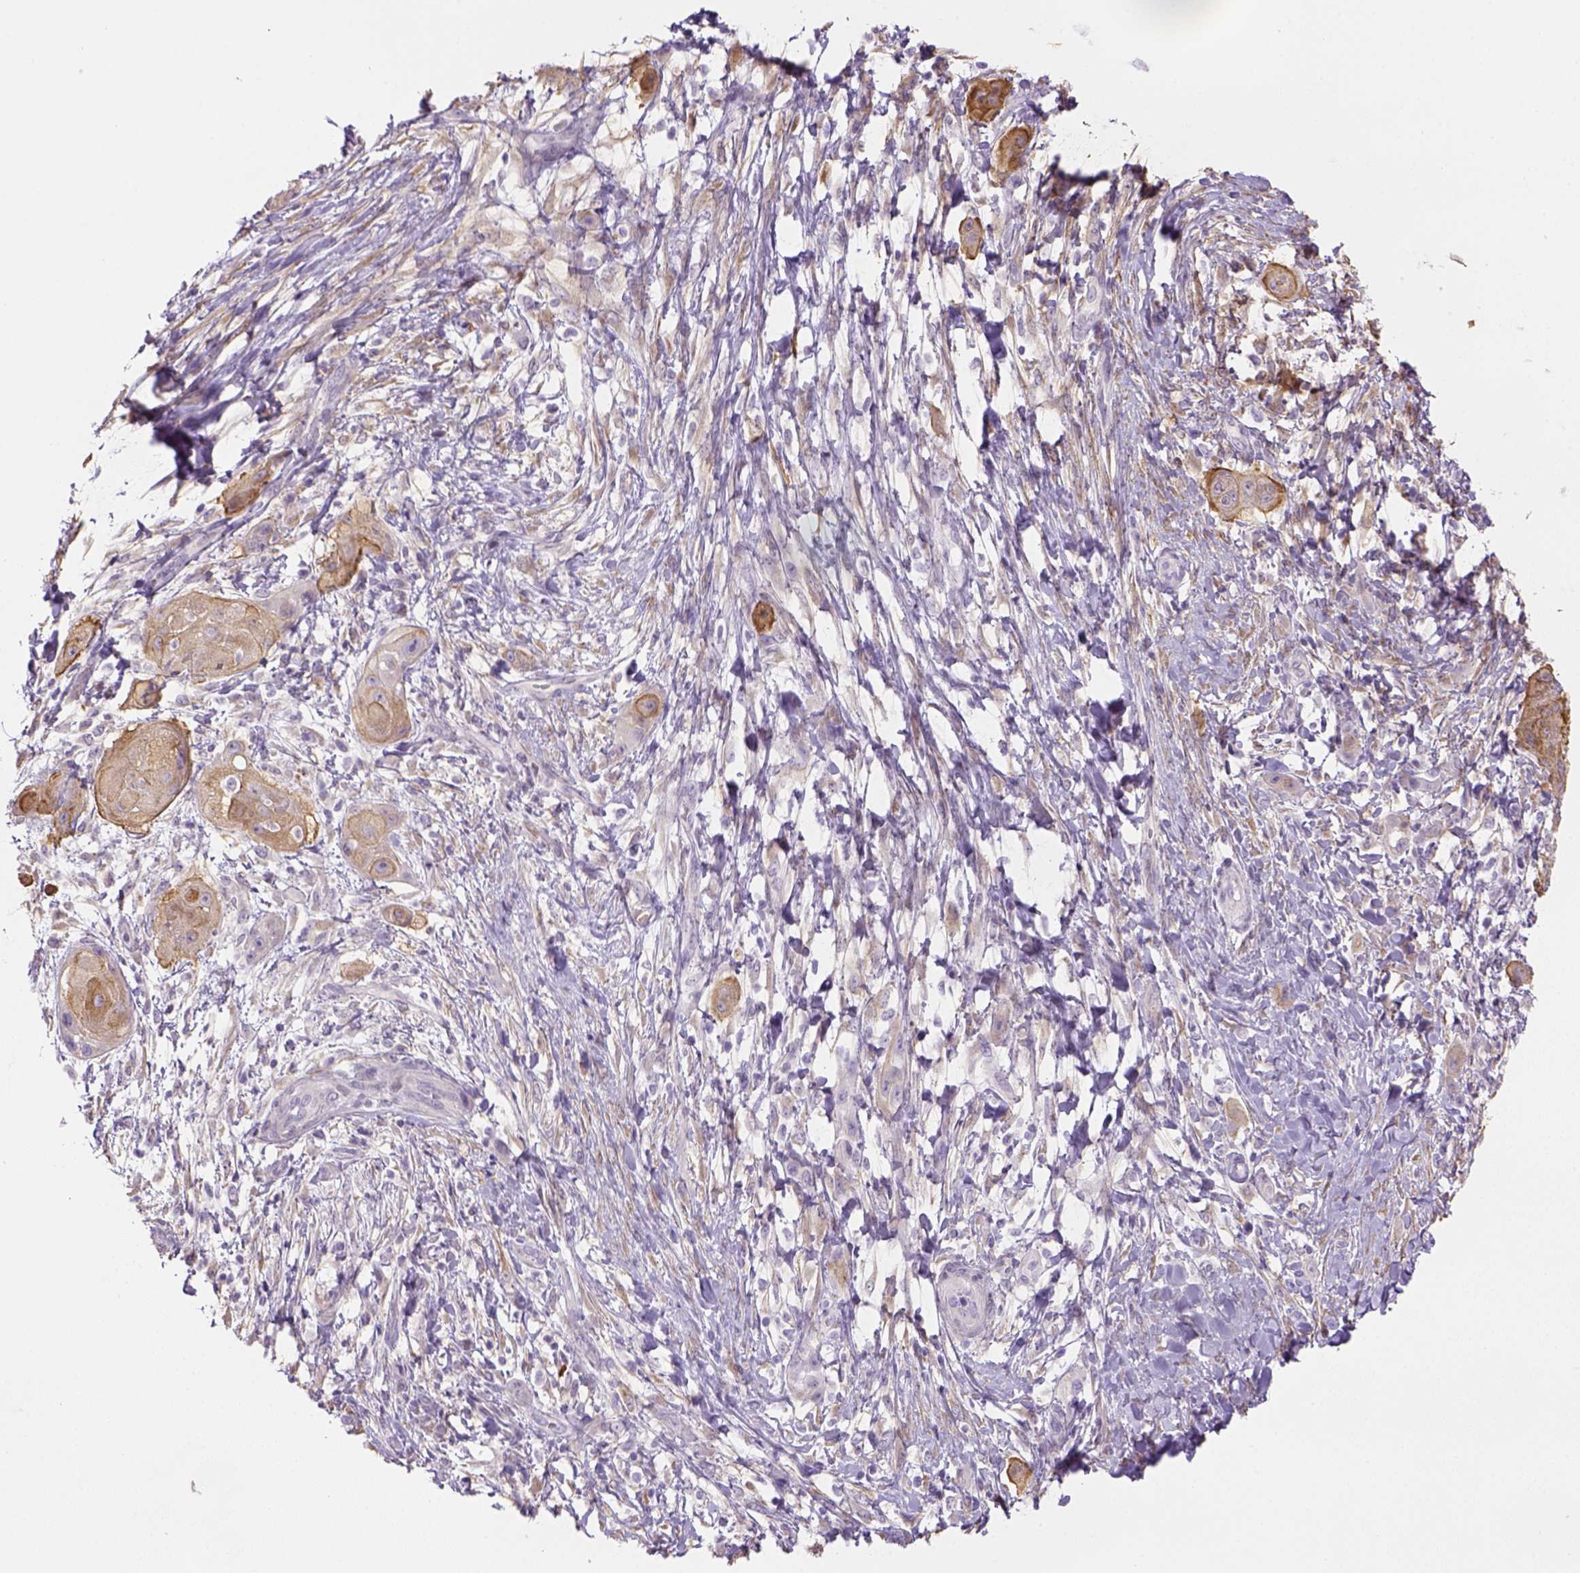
{"staining": {"intensity": "moderate", "quantity": "25%-75%", "location": "cytoplasmic/membranous"}, "tissue": "skin cancer", "cell_type": "Tumor cells", "image_type": "cancer", "snomed": [{"axis": "morphology", "description": "Squamous cell carcinoma, NOS"}, {"axis": "topography", "description": "Skin"}], "caption": "This is a micrograph of immunohistochemistry staining of skin cancer, which shows moderate staining in the cytoplasmic/membranous of tumor cells.", "gene": "CACNB1", "patient": {"sex": "male", "age": 62}}